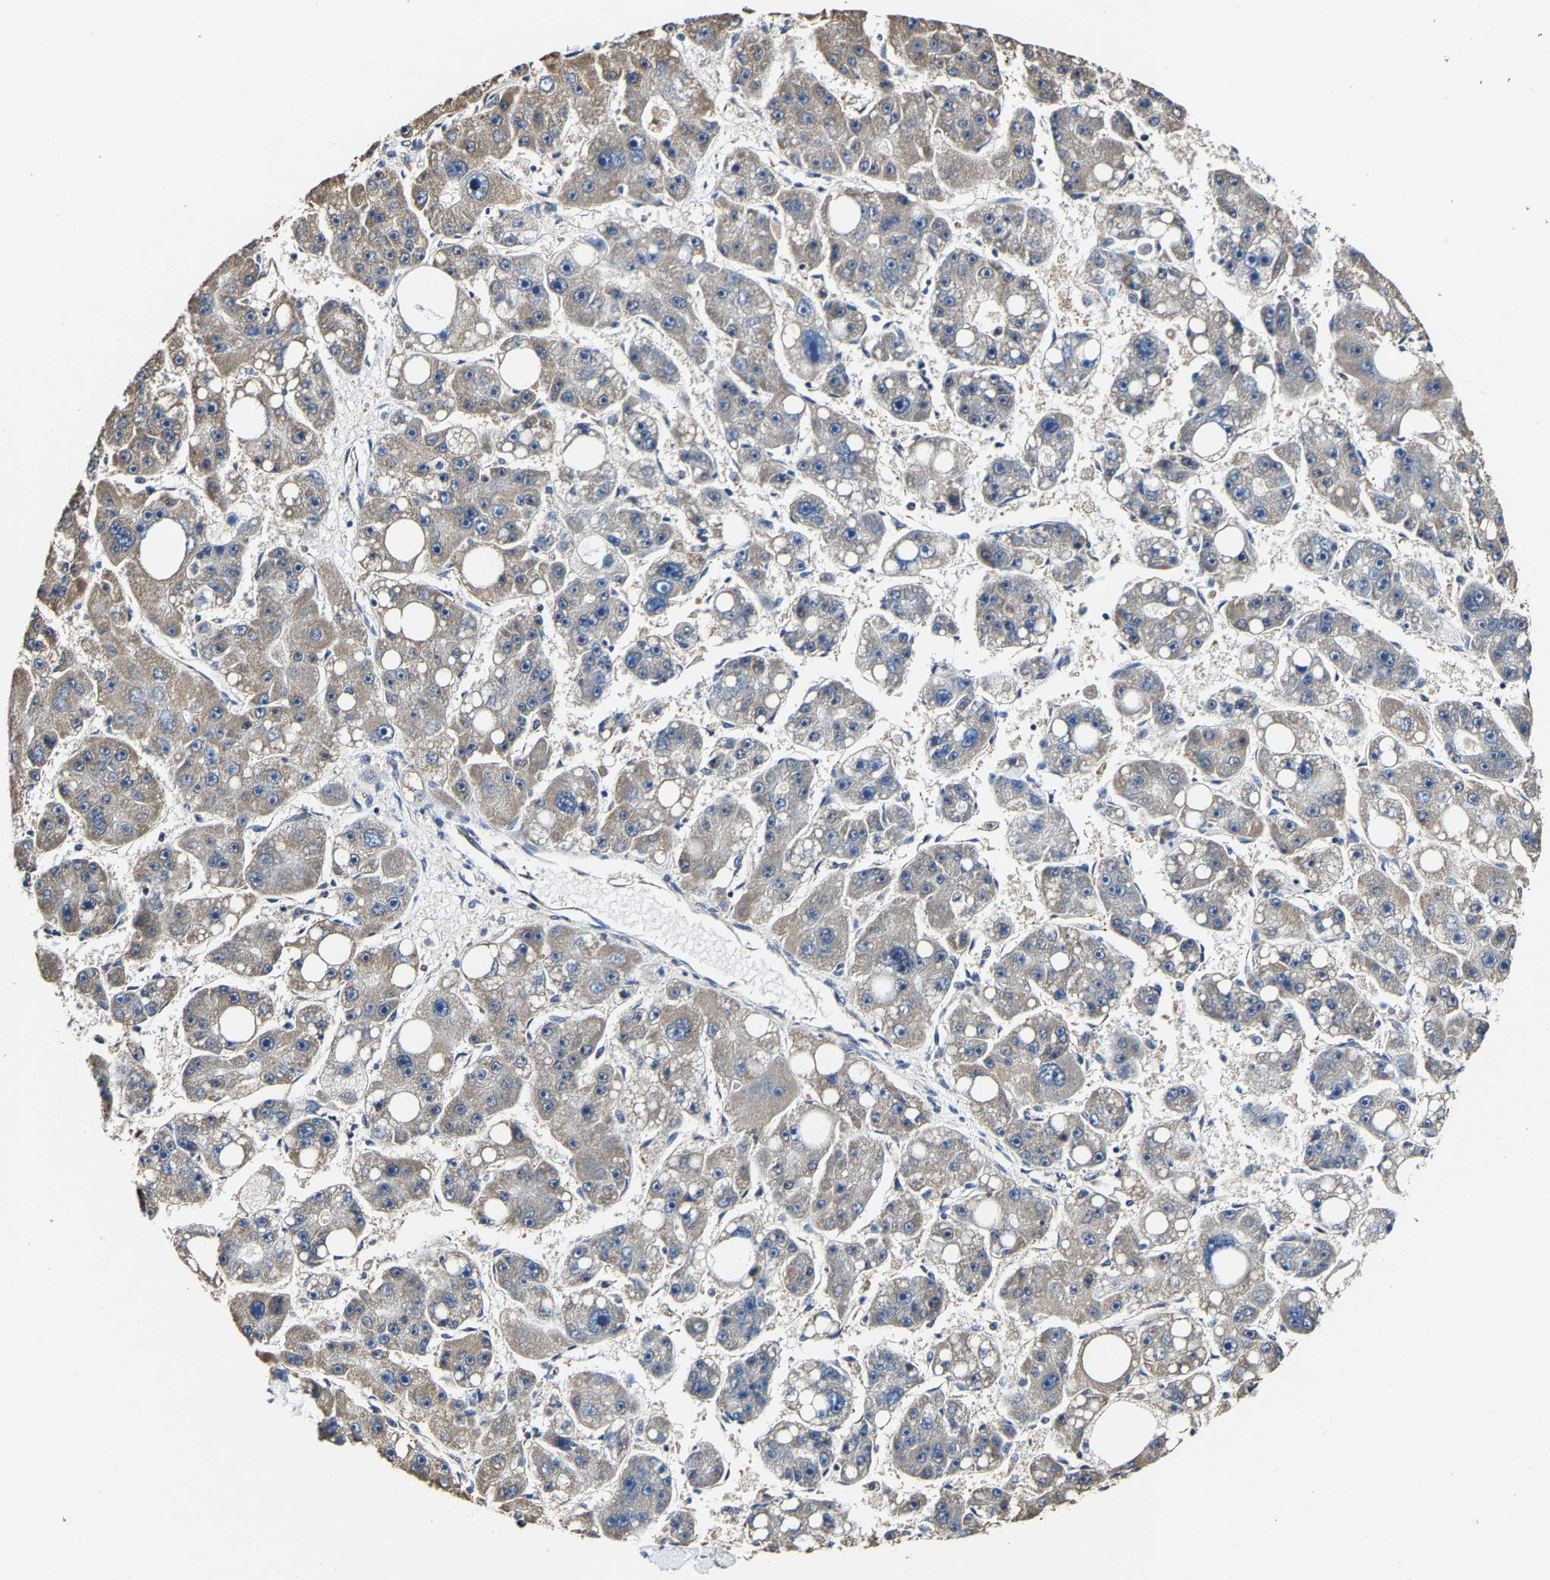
{"staining": {"intensity": "weak", "quantity": "25%-75%", "location": "cytoplasmic/membranous"}, "tissue": "liver cancer", "cell_type": "Tumor cells", "image_type": "cancer", "snomed": [{"axis": "morphology", "description": "Carcinoma, Hepatocellular, NOS"}, {"axis": "topography", "description": "Liver"}], "caption": "This micrograph demonstrates immunohistochemistry staining of human liver hepatocellular carcinoma, with low weak cytoplasmic/membranous expression in about 25%-75% of tumor cells.", "gene": "GFRA3", "patient": {"sex": "female", "age": 61}}